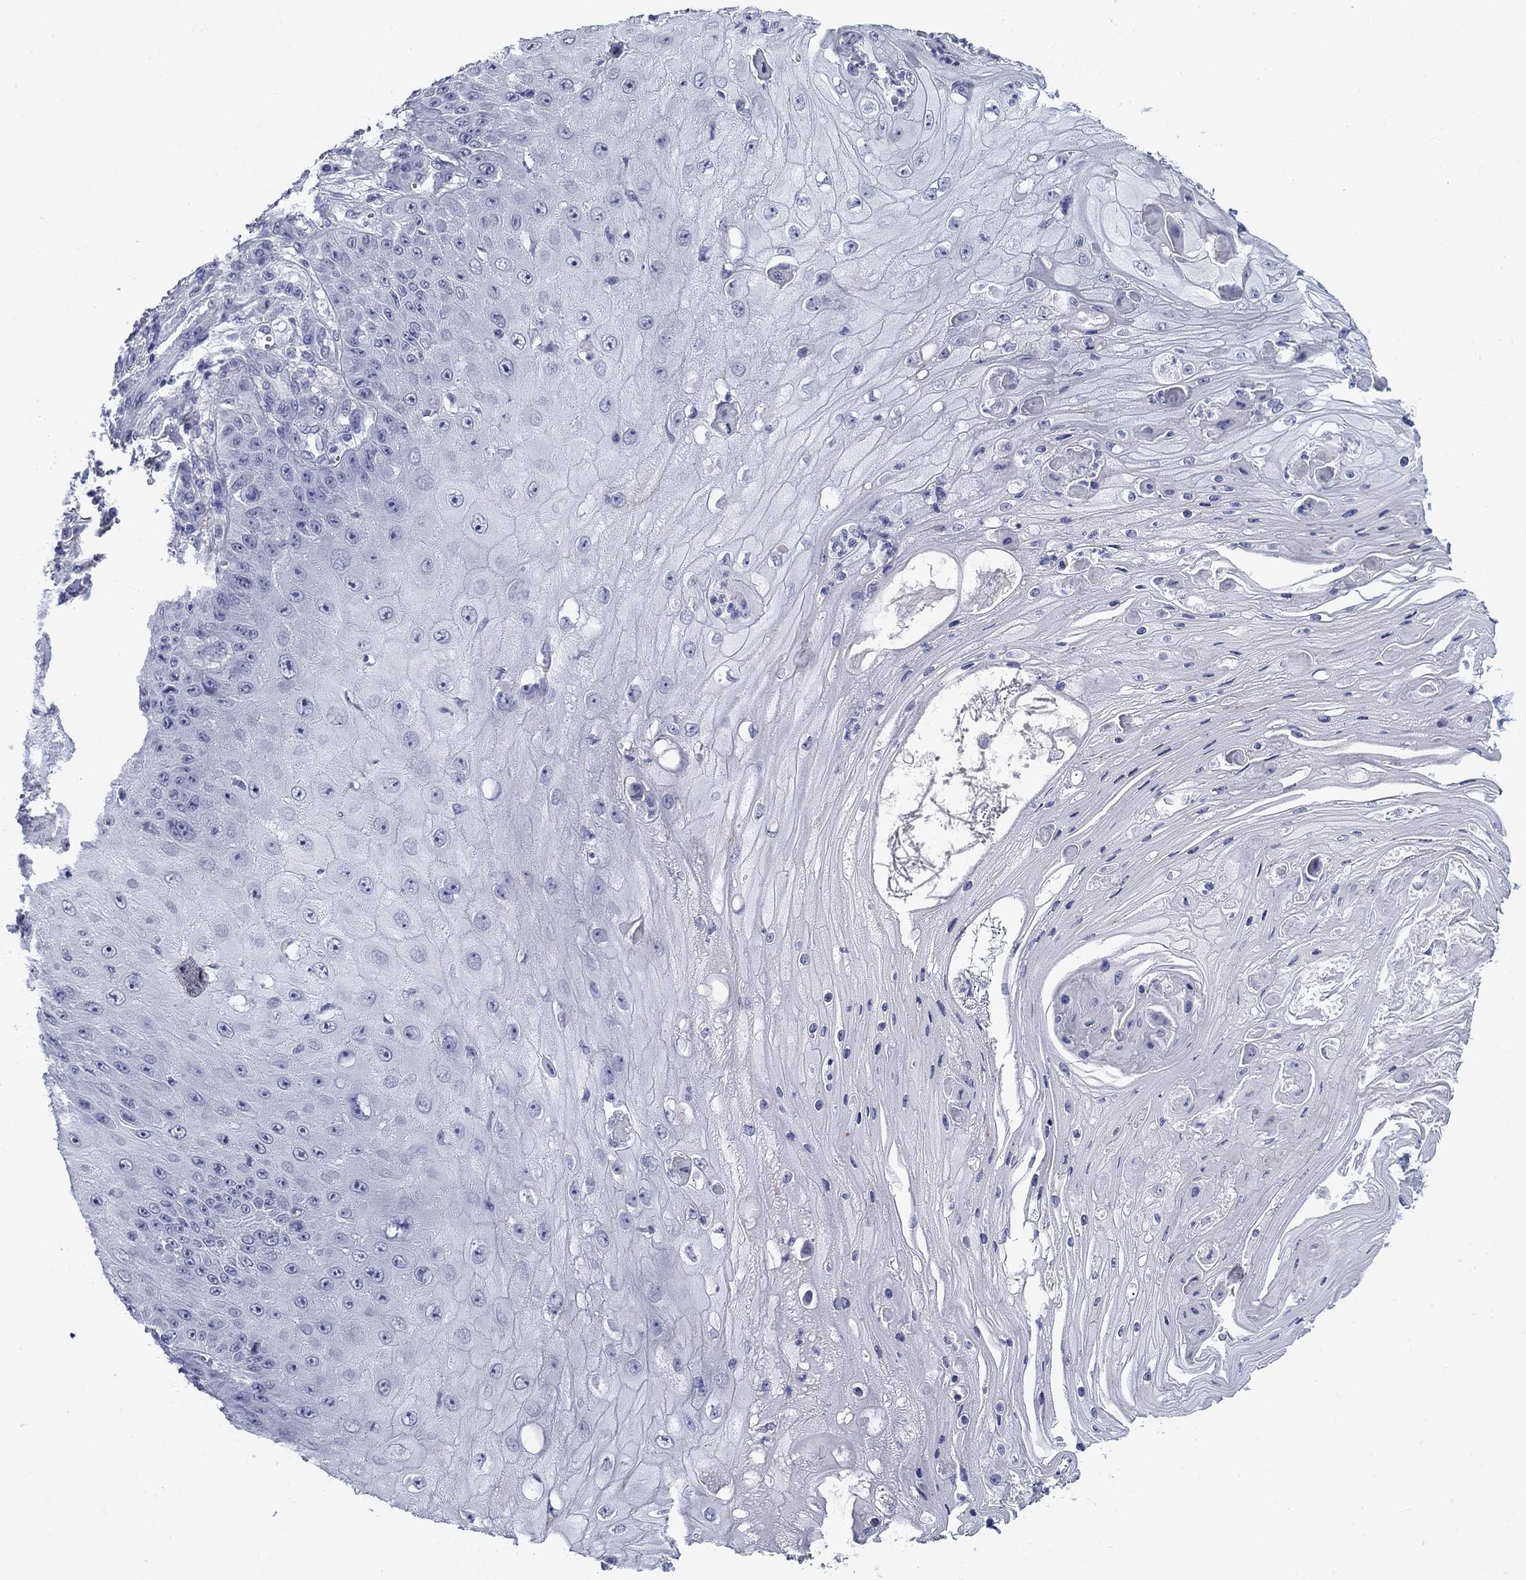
{"staining": {"intensity": "negative", "quantity": "none", "location": "none"}, "tissue": "skin cancer", "cell_type": "Tumor cells", "image_type": "cancer", "snomed": [{"axis": "morphology", "description": "Squamous cell carcinoma, NOS"}, {"axis": "topography", "description": "Skin"}], "caption": "Micrograph shows no protein staining in tumor cells of squamous cell carcinoma (skin) tissue. Brightfield microscopy of IHC stained with DAB (3,3'-diaminobenzidine) (brown) and hematoxylin (blue), captured at high magnification.", "gene": "C4orf19", "patient": {"sex": "male", "age": 70}}